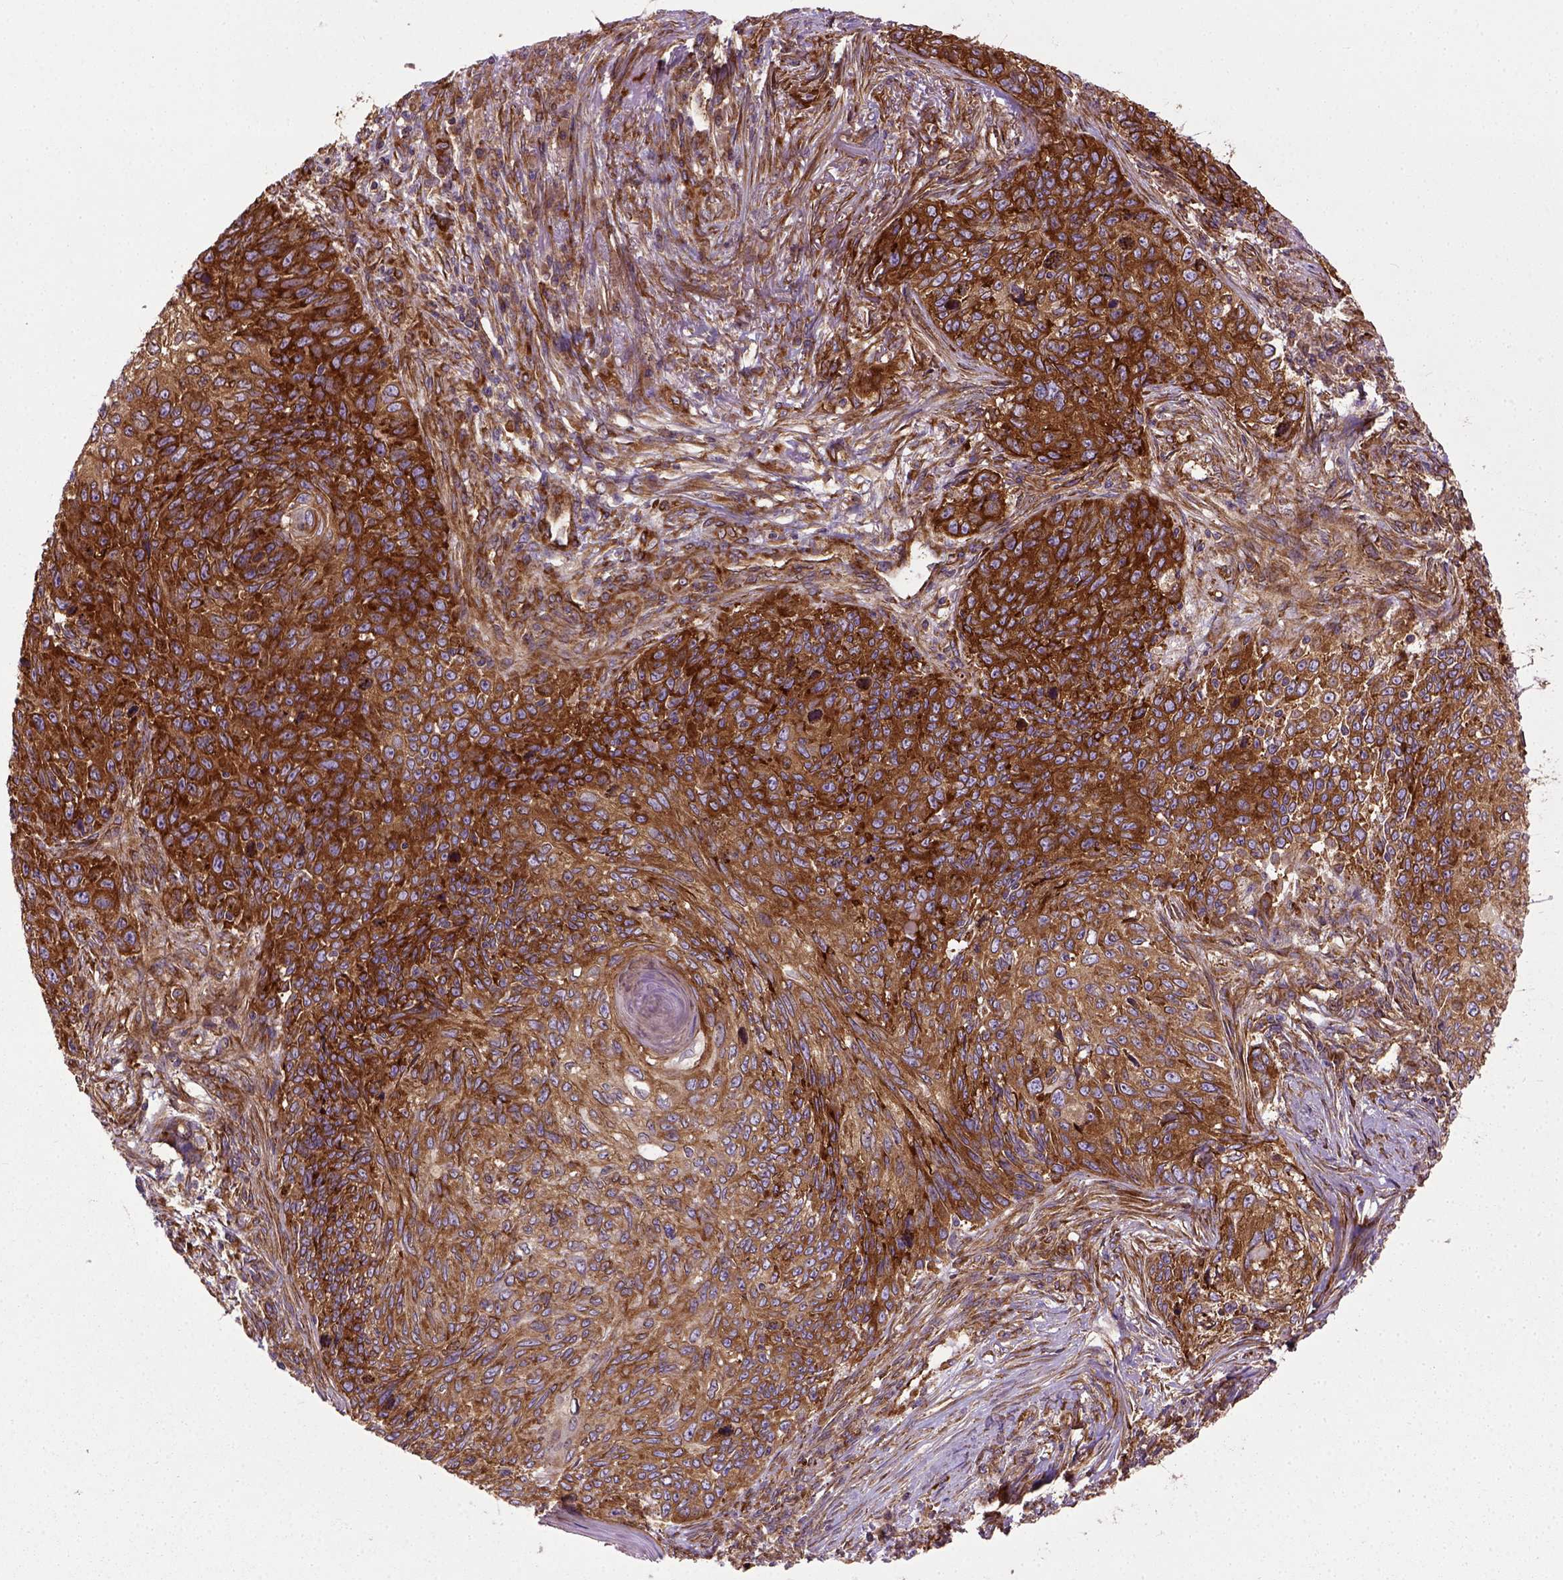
{"staining": {"intensity": "strong", "quantity": ">75%", "location": "cytoplasmic/membranous"}, "tissue": "skin cancer", "cell_type": "Tumor cells", "image_type": "cancer", "snomed": [{"axis": "morphology", "description": "Squamous cell carcinoma, NOS"}, {"axis": "topography", "description": "Skin"}], "caption": "Squamous cell carcinoma (skin) was stained to show a protein in brown. There is high levels of strong cytoplasmic/membranous staining in approximately >75% of tumor cells. (brown staining indicates protein expression, while blue staining denotes nuclei).", "gene": "CAPRIN1", "patient": {"sex": "male", "age": 92}}